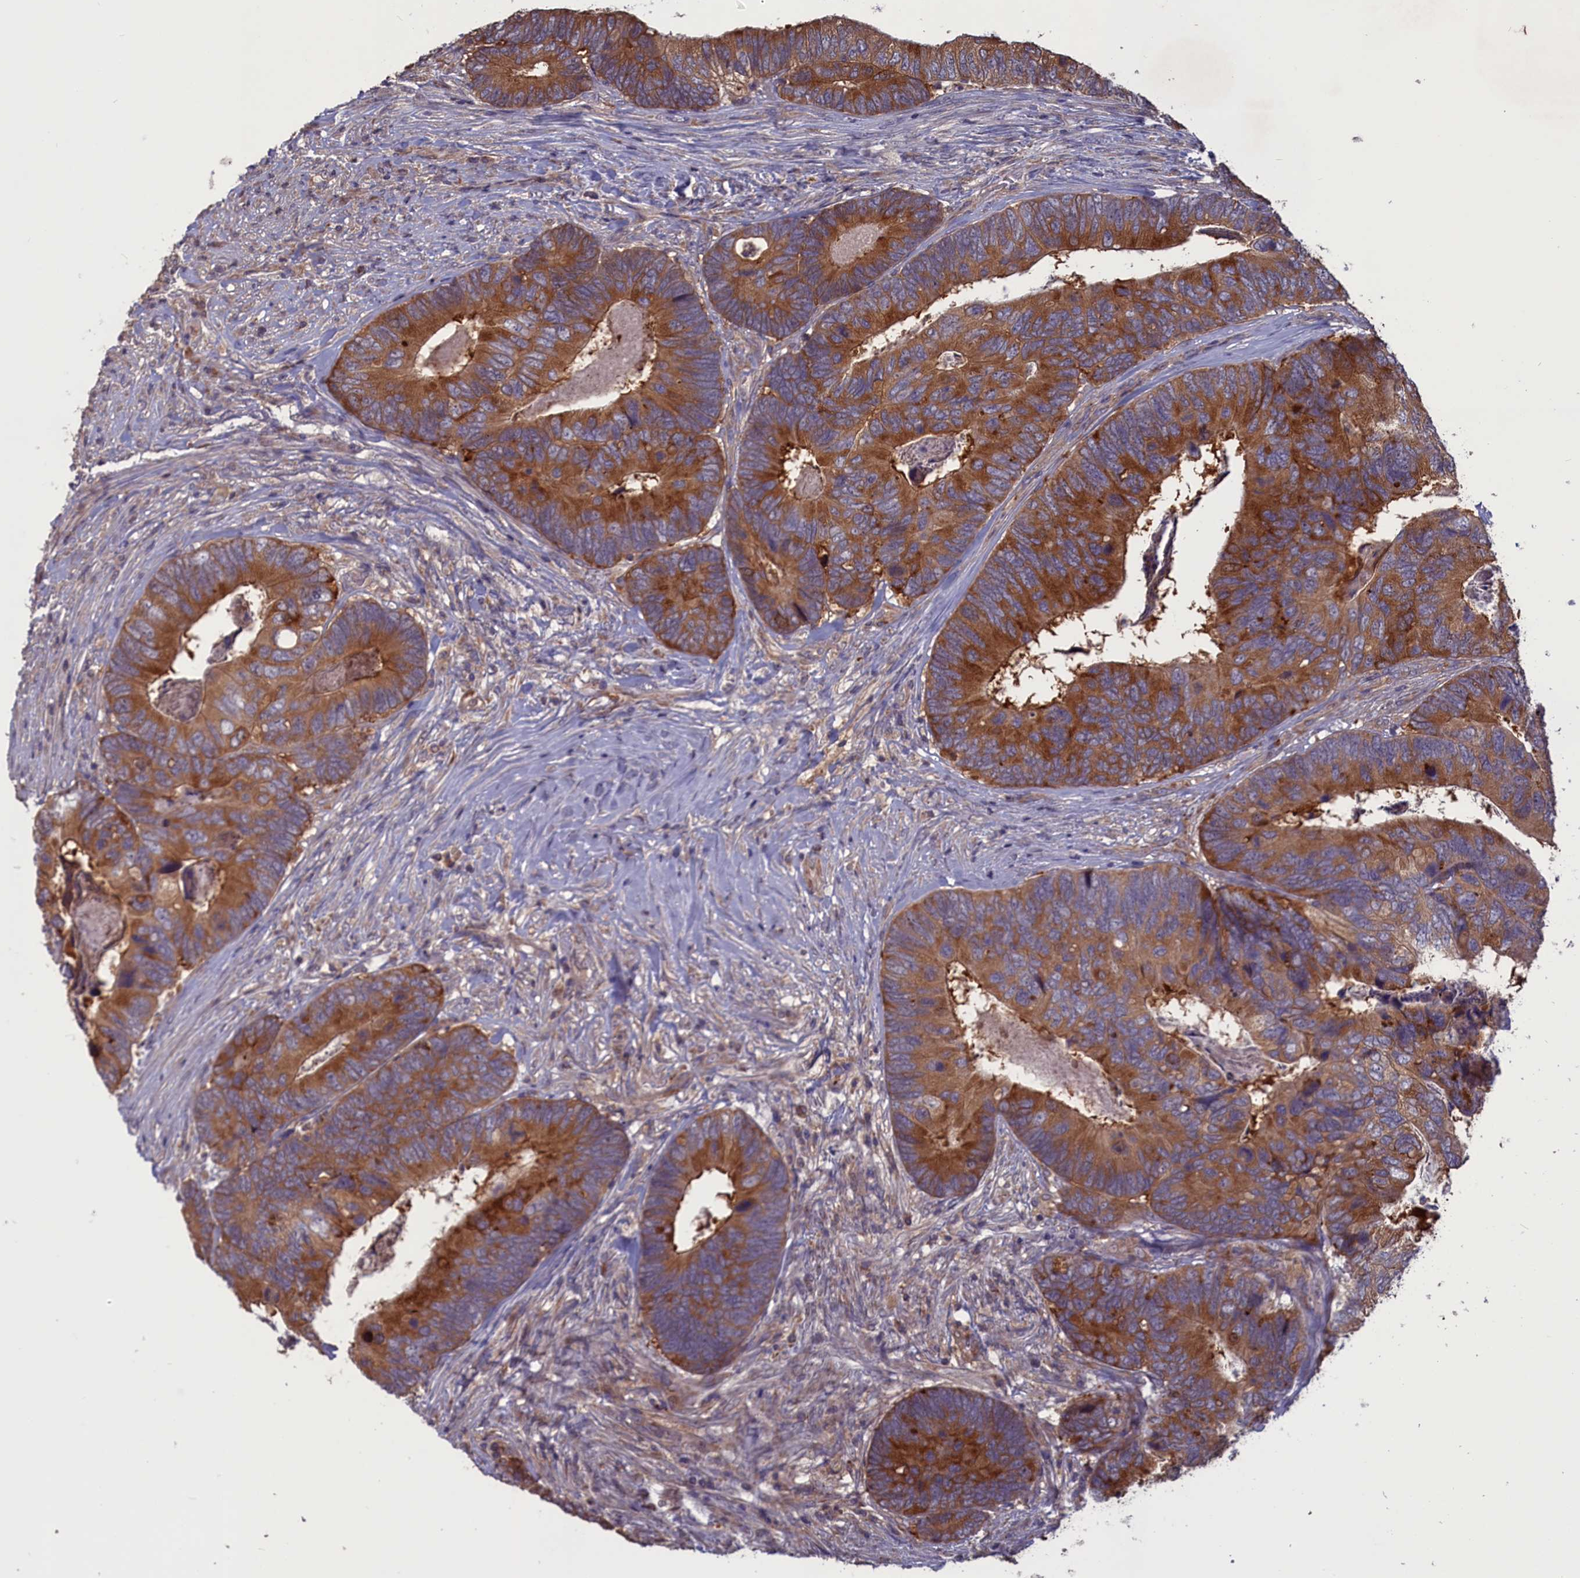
{"staining": {"intensity": "moderate", "quantity": ">75%", "location": "cytoplasmic/membranous"}, "tissue": "colorectal cancer", "cell_type": "Tumor cells", "image_type": "cancer", "snomed": [{"axis": "morphology", "description": "Adenocarcinoma, NOS"}, {"axis": "topography", "description": "Colon"}], "caption": "Tumor cells show medium levels of moderate cytoplasmic/membranous positivity in approximately >75% of cells in human colorectal adenocarcinoma.", "gene": "CACTIN", "patient": {"sex": "female", "age": 67}}